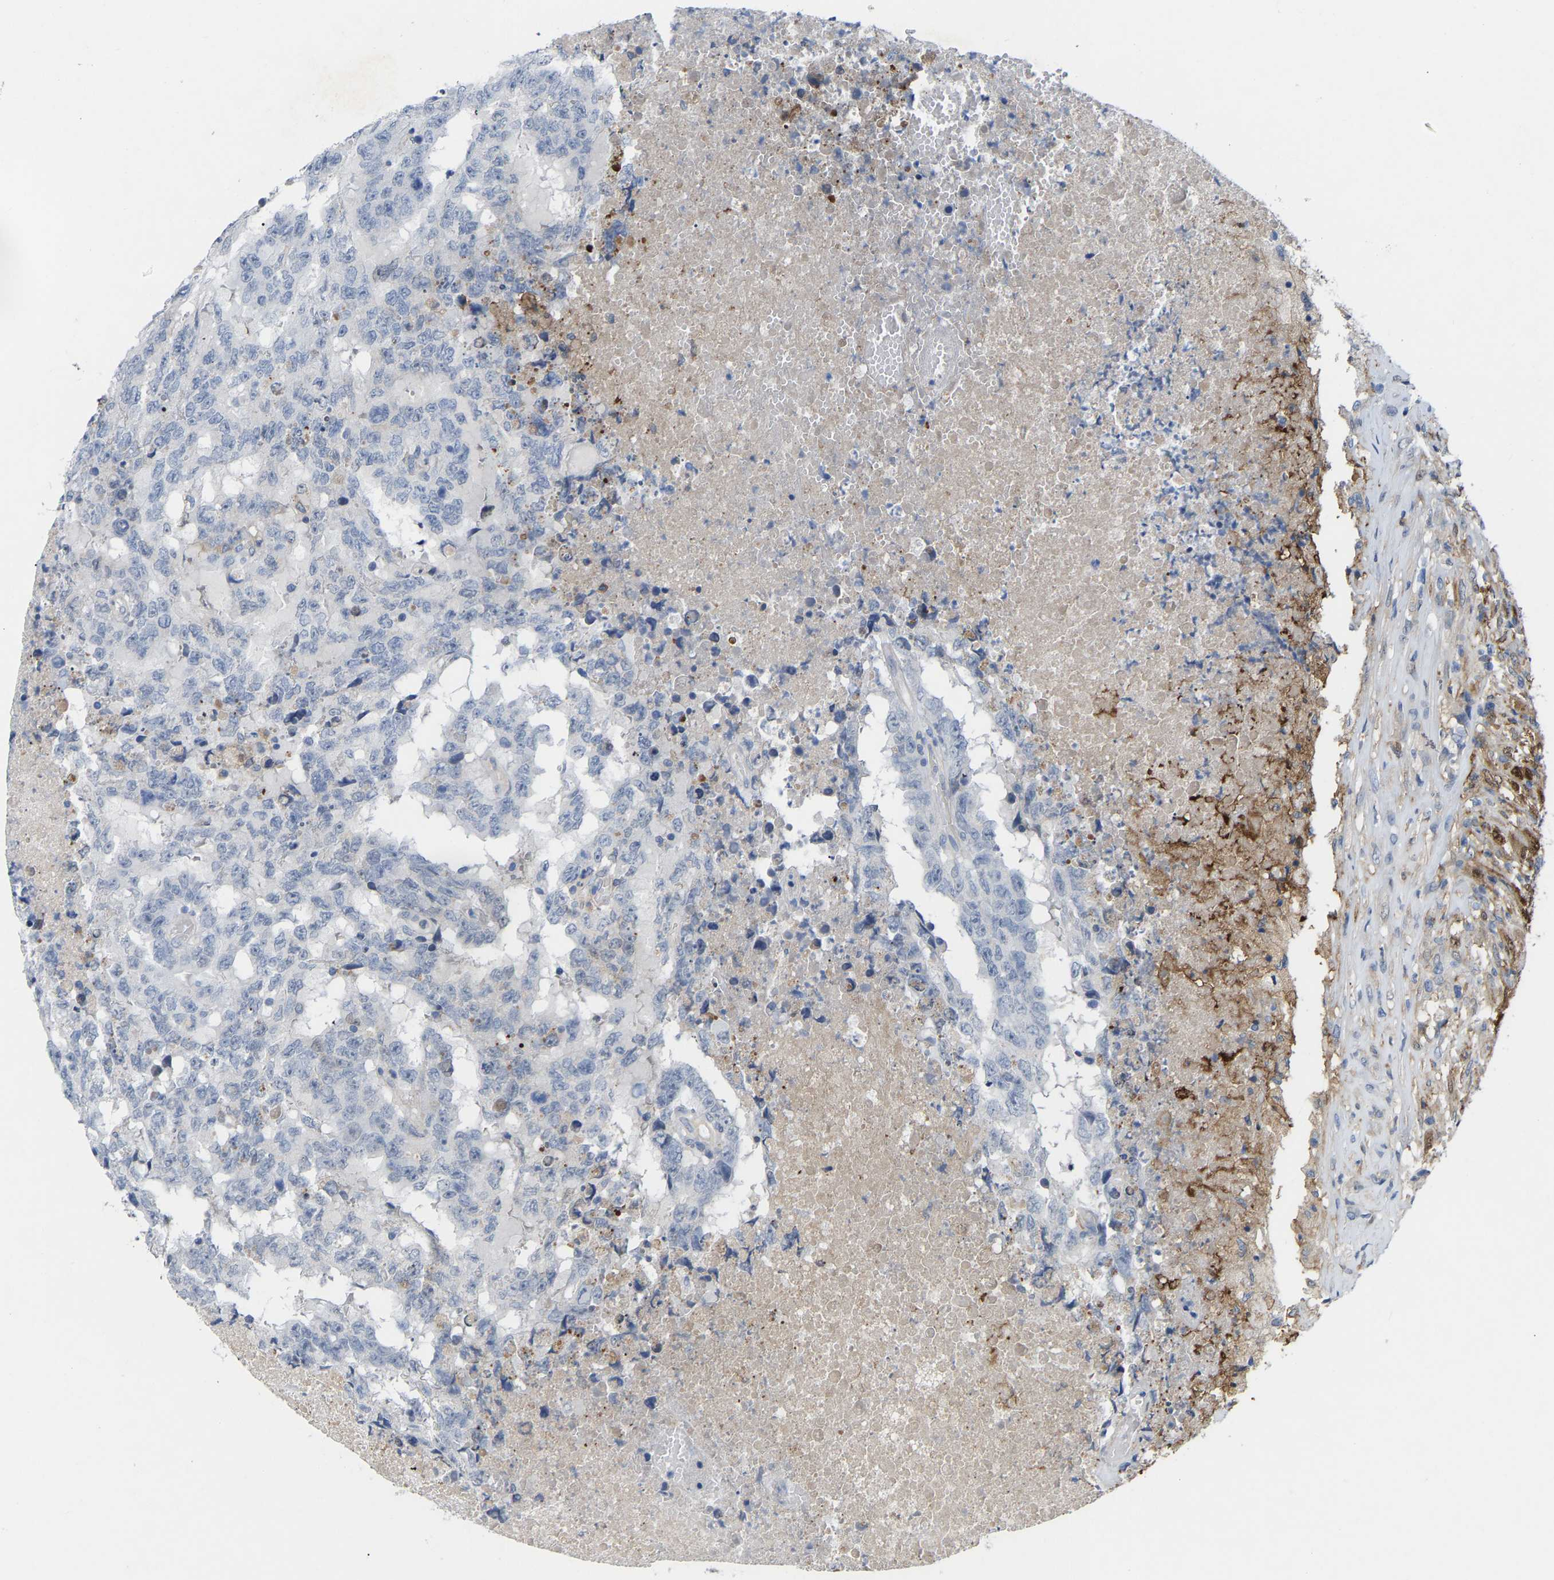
{"staining": {"intensity": "negative", "quantity": "none", "location": "none"}, "tissue": "testis cancer", "cell_type": "Tumor cells", "image_type": "cancer", "snomed": [{"axis": "morphology", "description": "Necrosis, NOS"}, {"axis": "morphology", "description": "Carcinoma, Embryonal, NOS"}, {"axis": "topography", "description": "Testis"}], "caption": "Immunohistochemistry (IHC) of testis cancer displays no staining in tumor cells.", "gene": "ABTB2", "patient": {"sex": "male", "age": 19}}